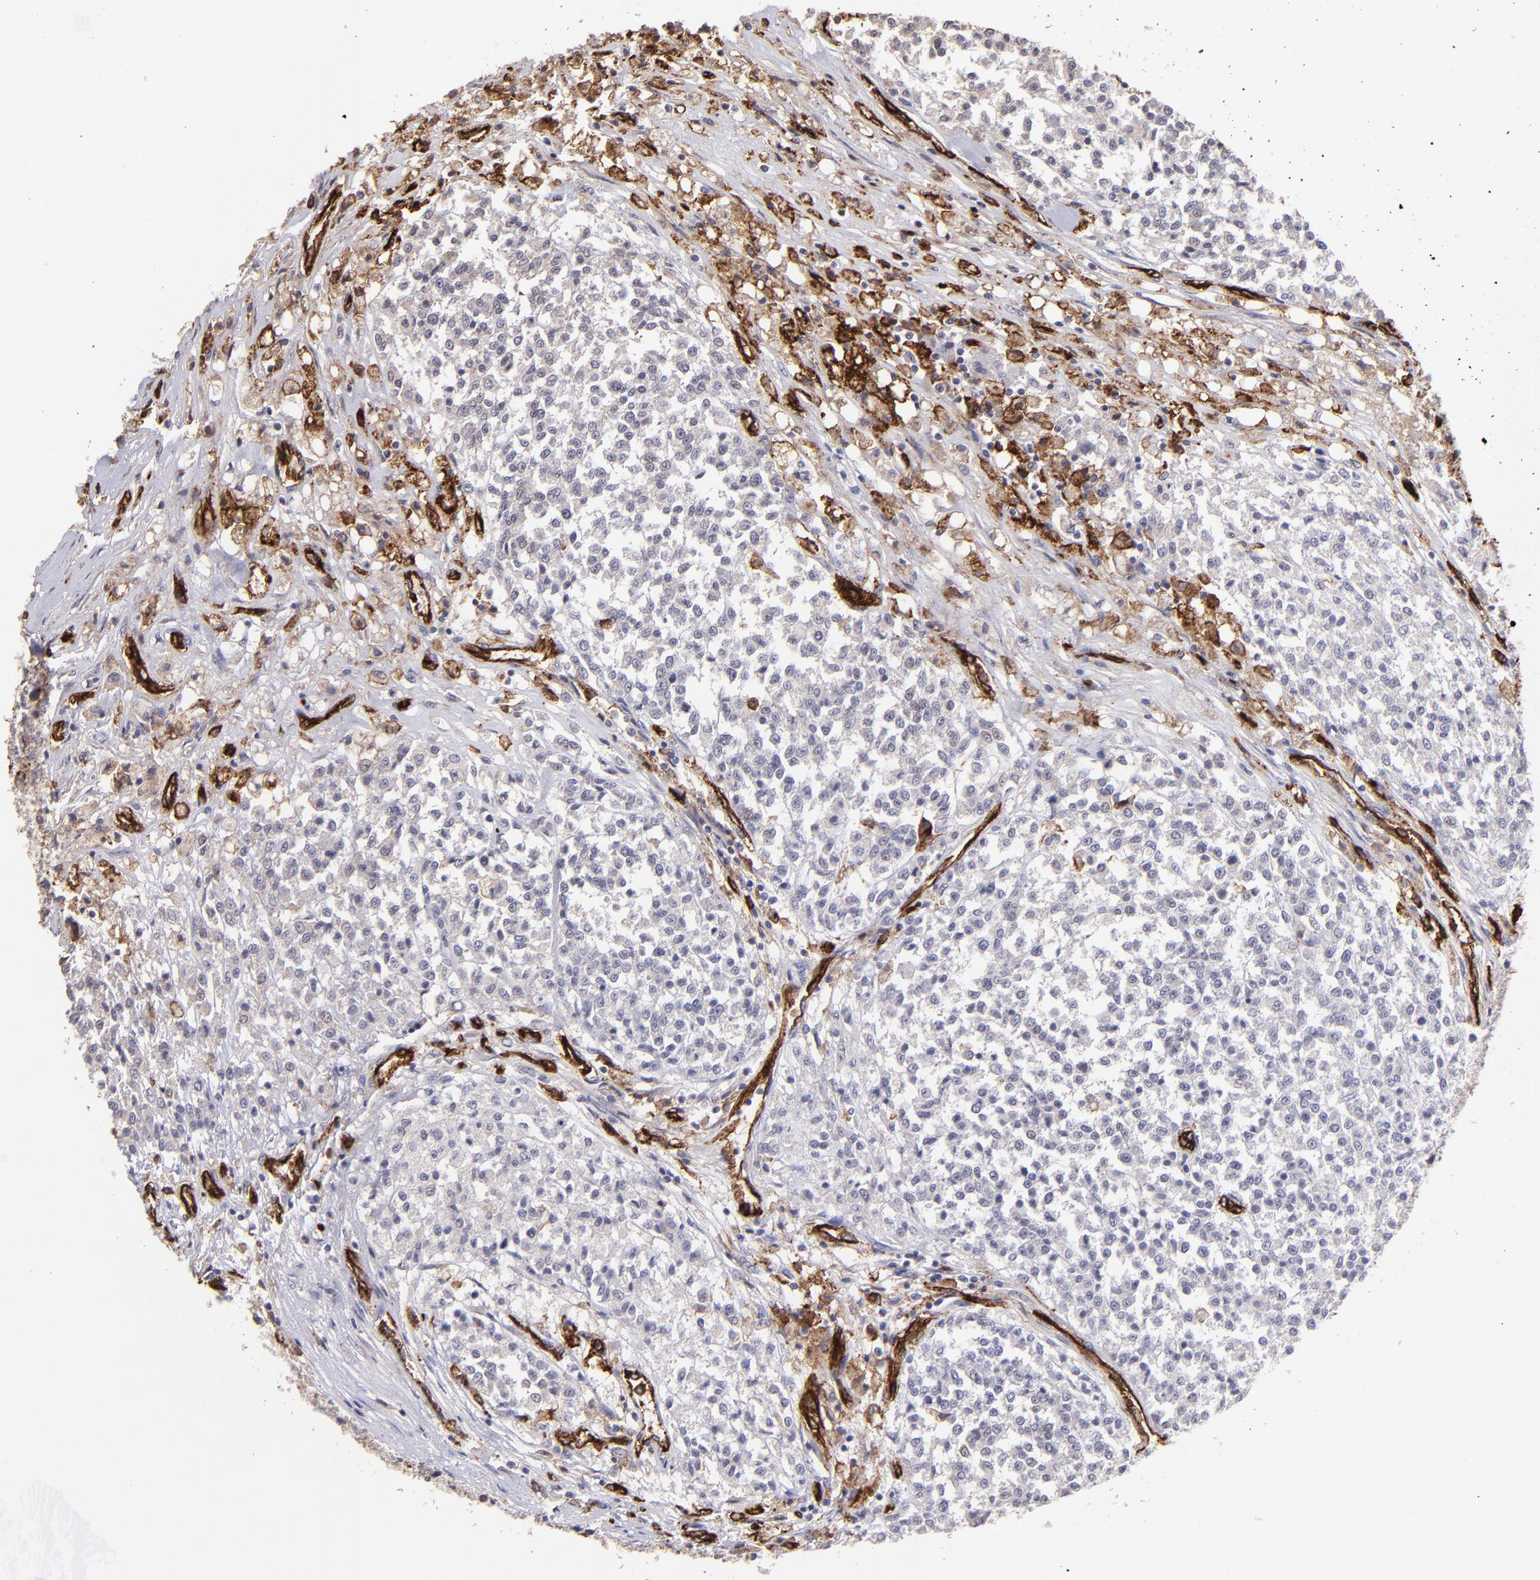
{"staining": {"intensity": "negative", "quantity": "none", "location": "none"}, "tissue": "testis cancer", "cell_type": "Tumor cells", "image_type": "cancer", "snomed": [{"axis": "morphology", "description": "Seminoma, NOS"}, {"axis": "topography", "description": "Testis"}], "caption": "This histopathology image is of testis seminoma stained with immunohistochemistry to label a protein in brown with the nuclei are counter-stained blue. There is no expression in tumor cells.", "gene": "DYSF", "patient": {"sex": "male", "age": 59}}